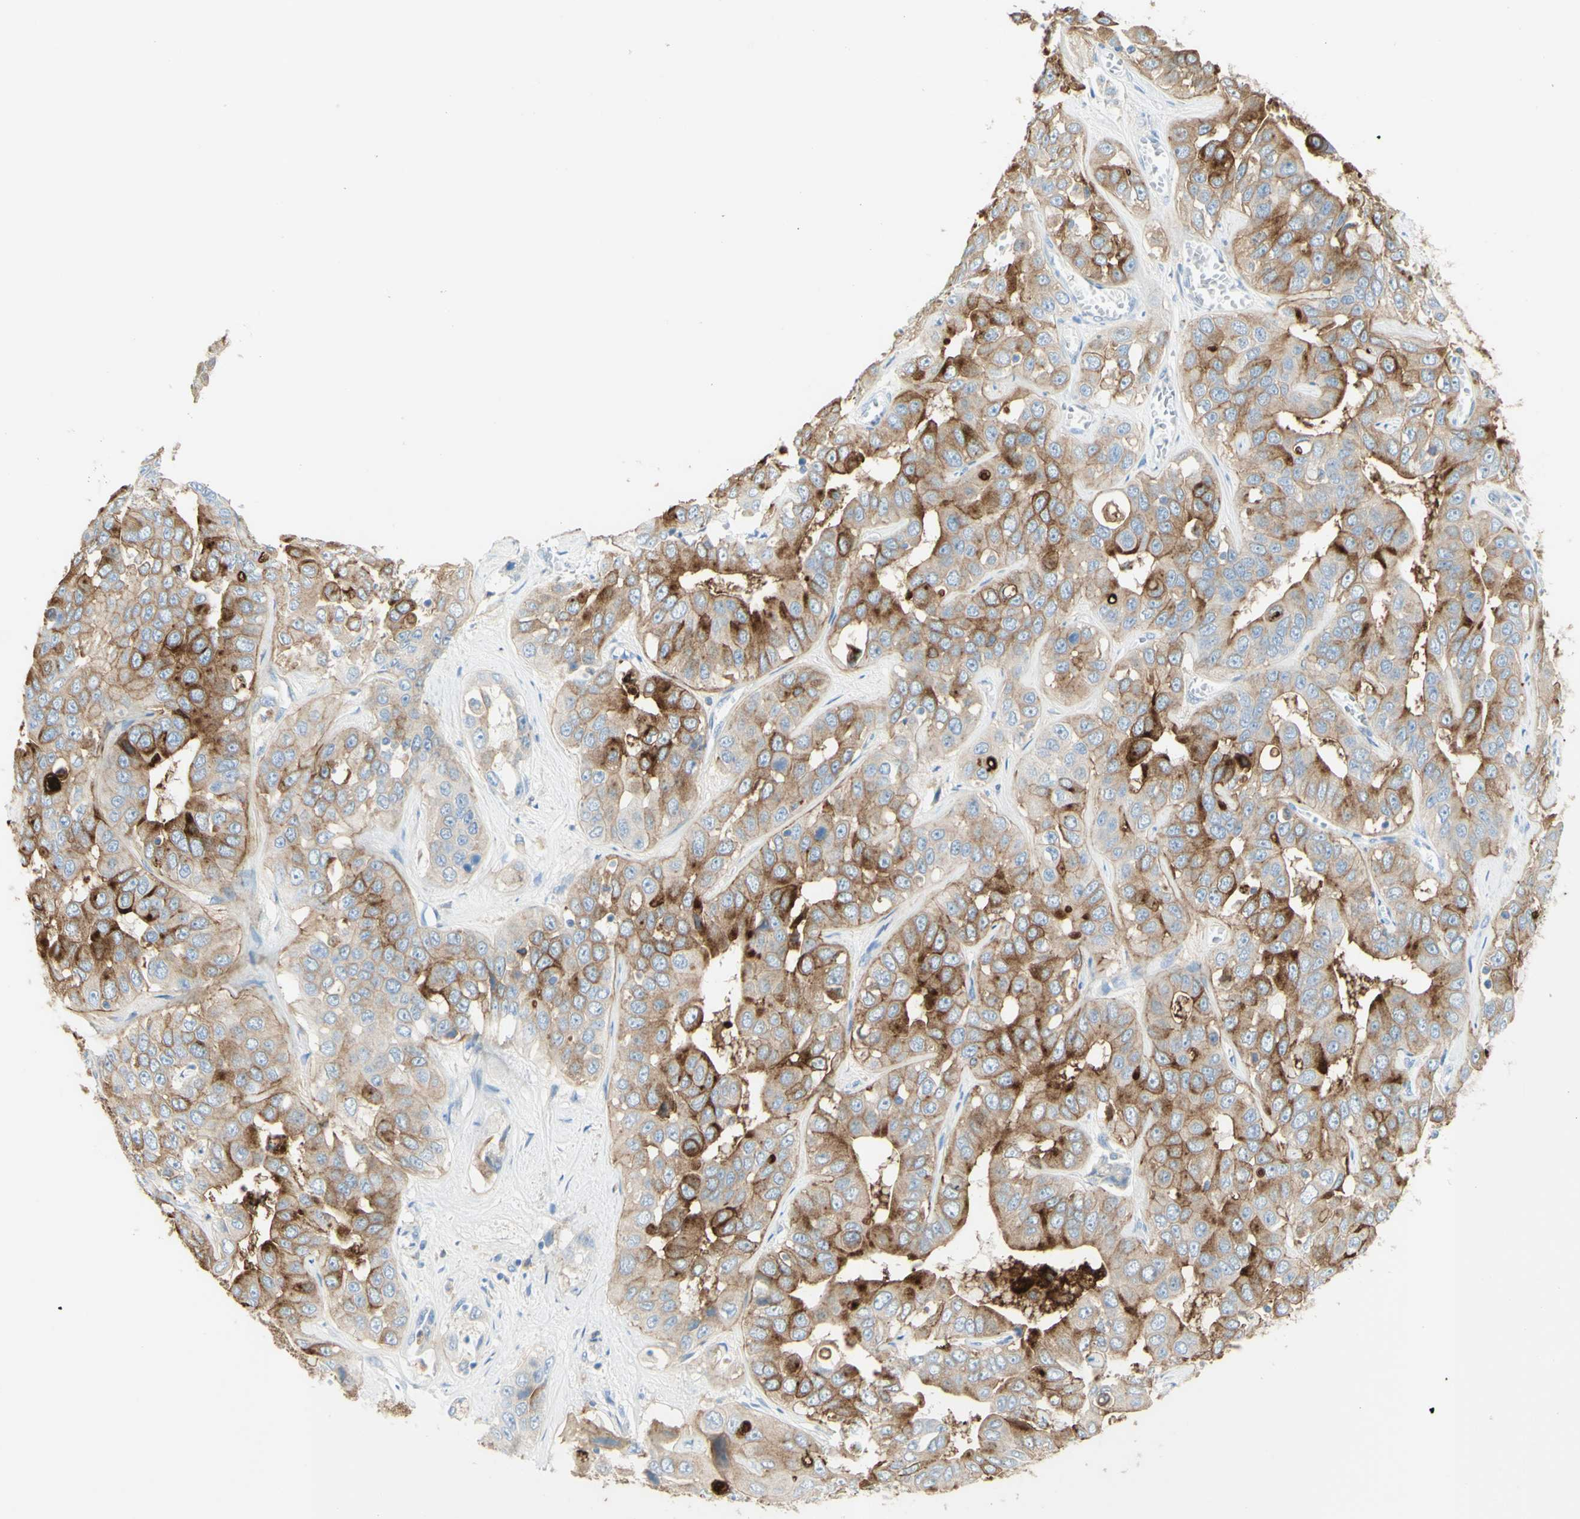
{"staining": {"intensity": "moderate", "quantity": "25%-75%", "location": "cytoplasmic/membranous"}, "tissue": "liver cancer", "cell_type": "Tumor cells", "image_type": "cancer", "snomed": [{"axis": "morphology", "description": "Cholangiocarcinoma"}, {"axis": "topography", "description": "Liver"}], "caption": "Protein staining shows moderate cytoplasmic/membranous staining in about 25%-75% of tumor cells in liver cancer (cholangiocarcinoma).", "gene": "TSPAN1", "patient": {"sex": "female", "age": 52}}